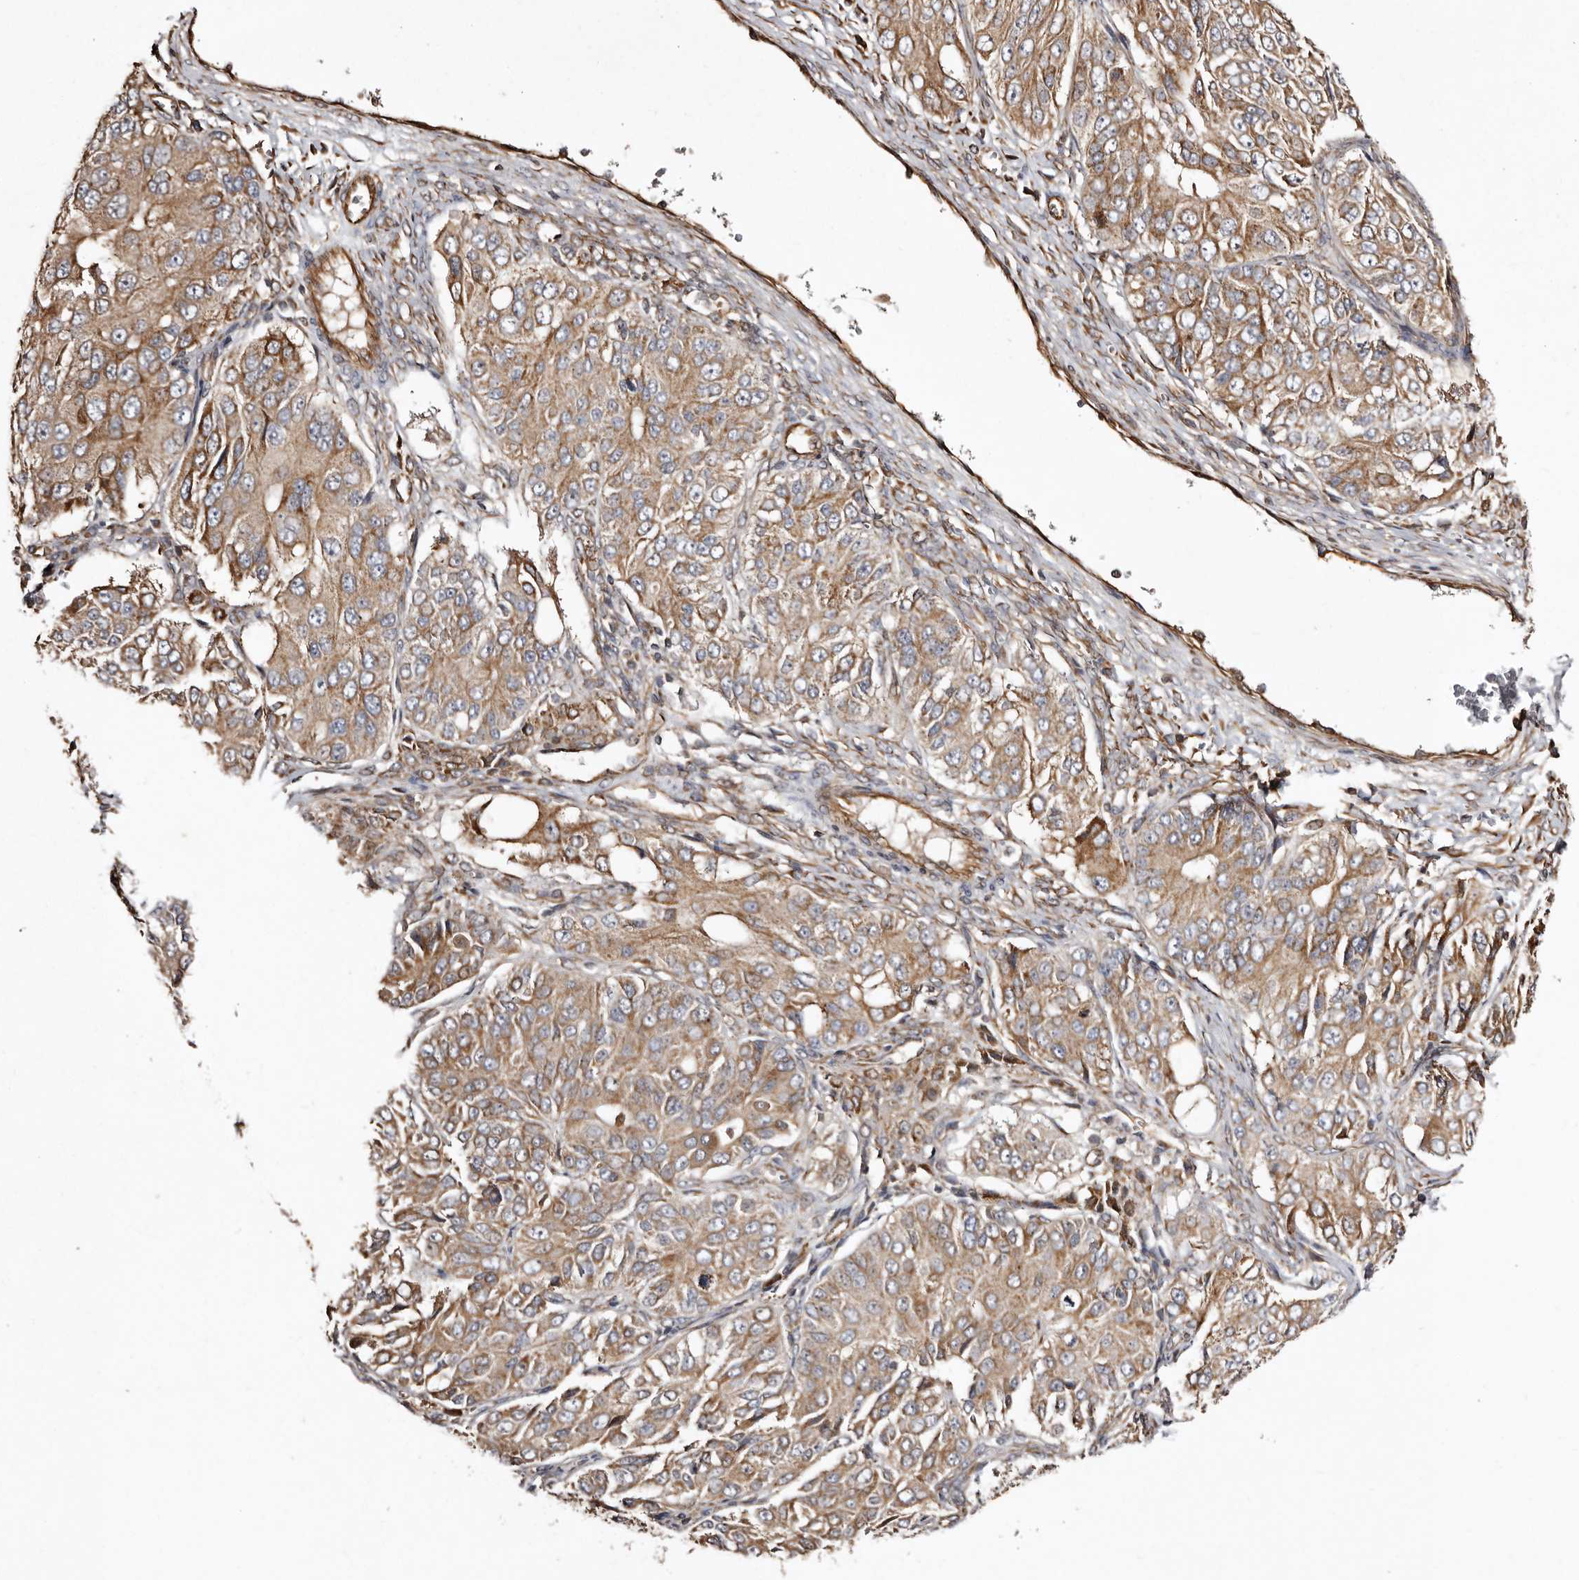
{"staining": {"intensity": "moderate", "quantity": ">75%", "location": "cytoplasmic/membranous"}, "tissue": "ovarian cancer", "cell_type": "Tumor cells", "image_type": "cancer", "snomed": [{"axis": "morphology", "description": "Carcinoma, endometroid"}, {"axis": "topography", "description": "Ovary"}], "caption": "IHC staining of ovarian cancer (endometroid carcinoma), which demonstrates medium levels of moderate cytoplasmic/membranous expression in about >75% of tumor cells indicating moderate cytoplasmic/membranous protein staining. The staining was performed using DAB (3,3'-diaminobenzidine) (brown) for protein detection and nuclei were counterstained in hematoxylin (blue).", "gene": "MACC1", "patient": {"sex": "female", "age": 51}}